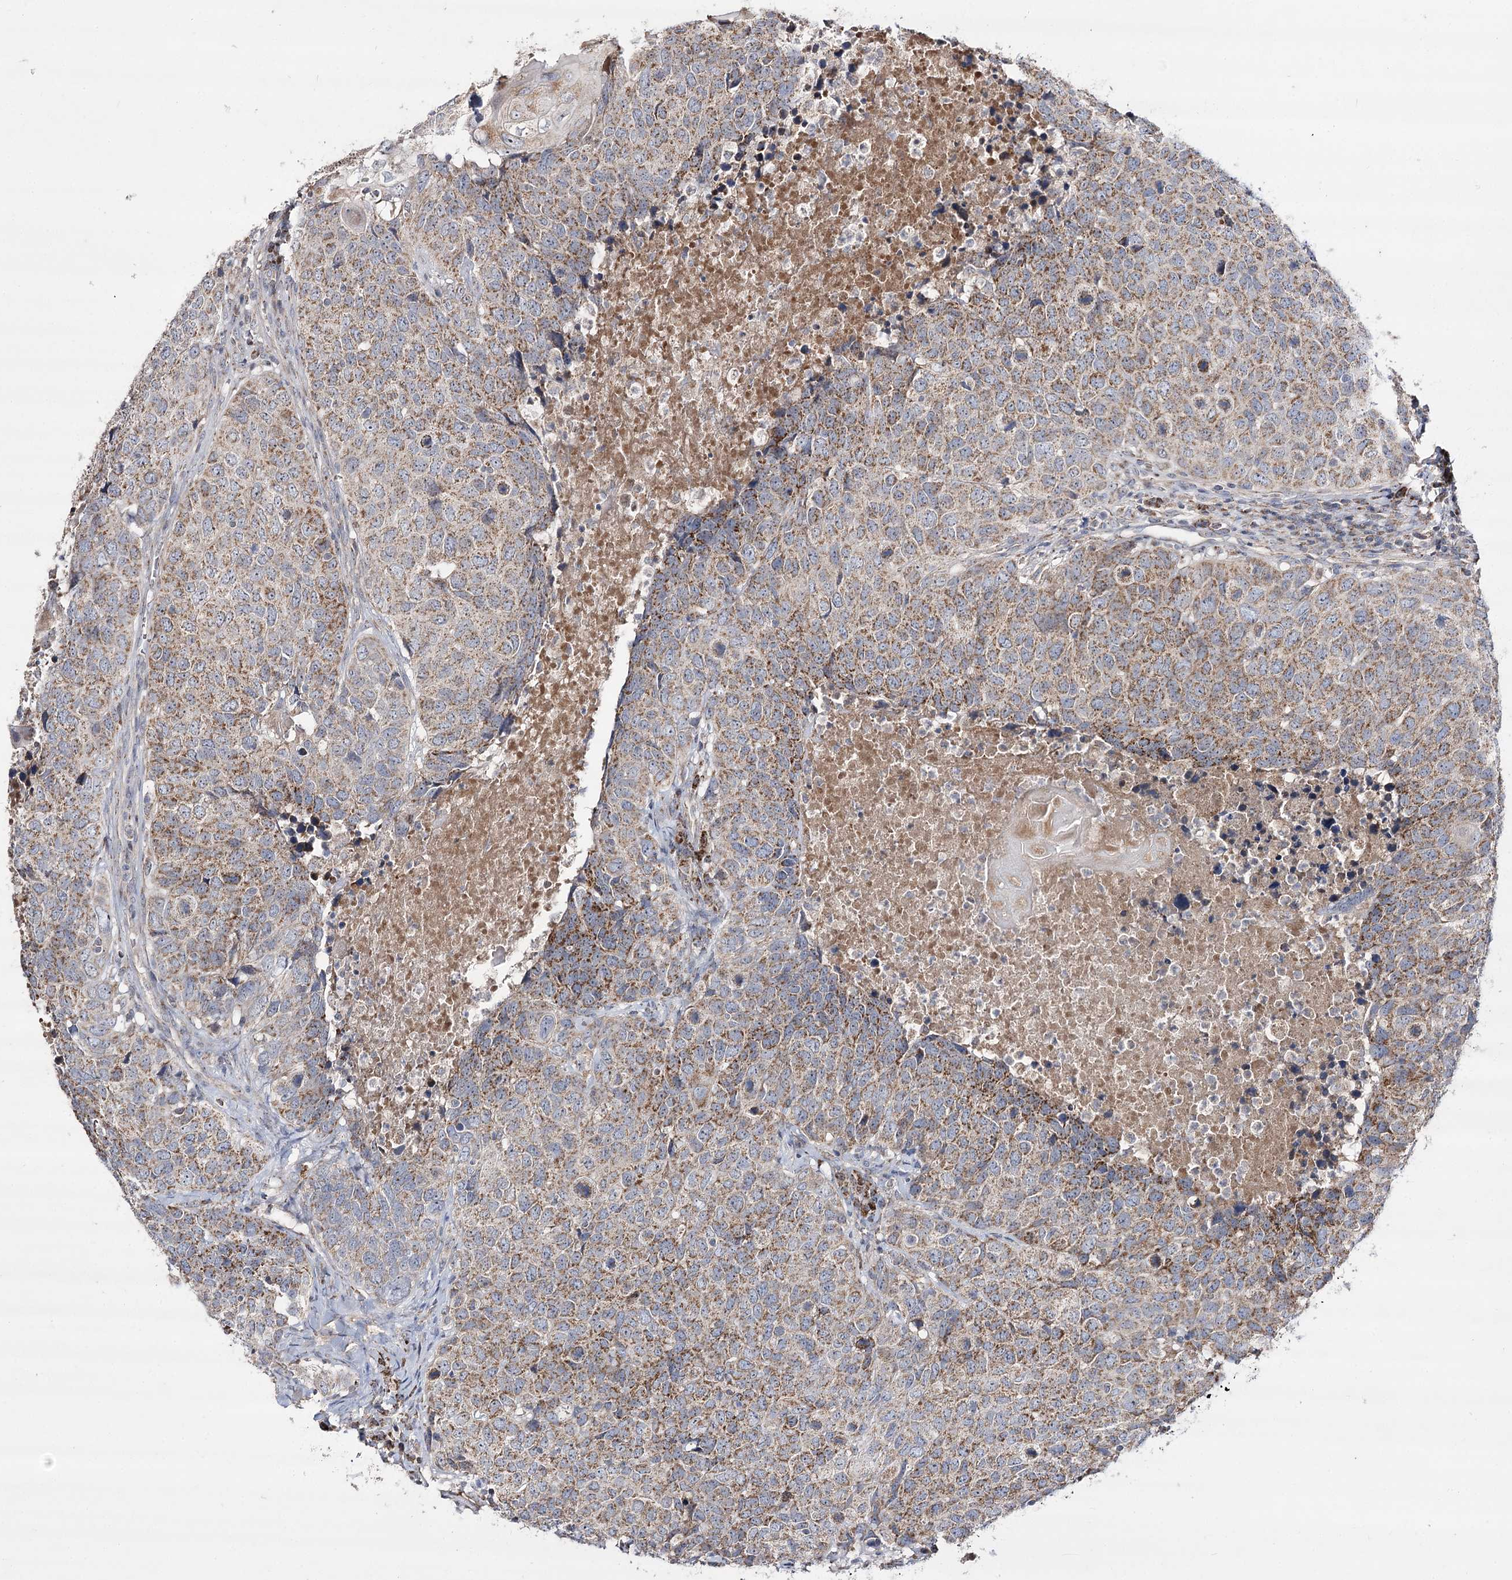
{"staining": {"intensity": "moderate", "quantity": ">75%", "location": "cytoplasmic/membranous"}, "tissue": "head and neck cancer", "cell_type": "Tumor cells", "image_type": "cancer", "snomed": [{"axis": "morphology", "description": "Squamous cell carcinoma, NOS"}, {"axis": "topography", "description": "Head-Neck"}], "caption": "Head and neck cancer (squamous cell carcinoma) was stained to show a protein in brown. There is medium levels of moderate cytoplasmic/membranous expression in about >75% of tumor cells. (DAB IHC, brown staining for protein, blue staining for nuclei).", "gene": "NADK2", "patient": {"sex": "male", "age": 66}}